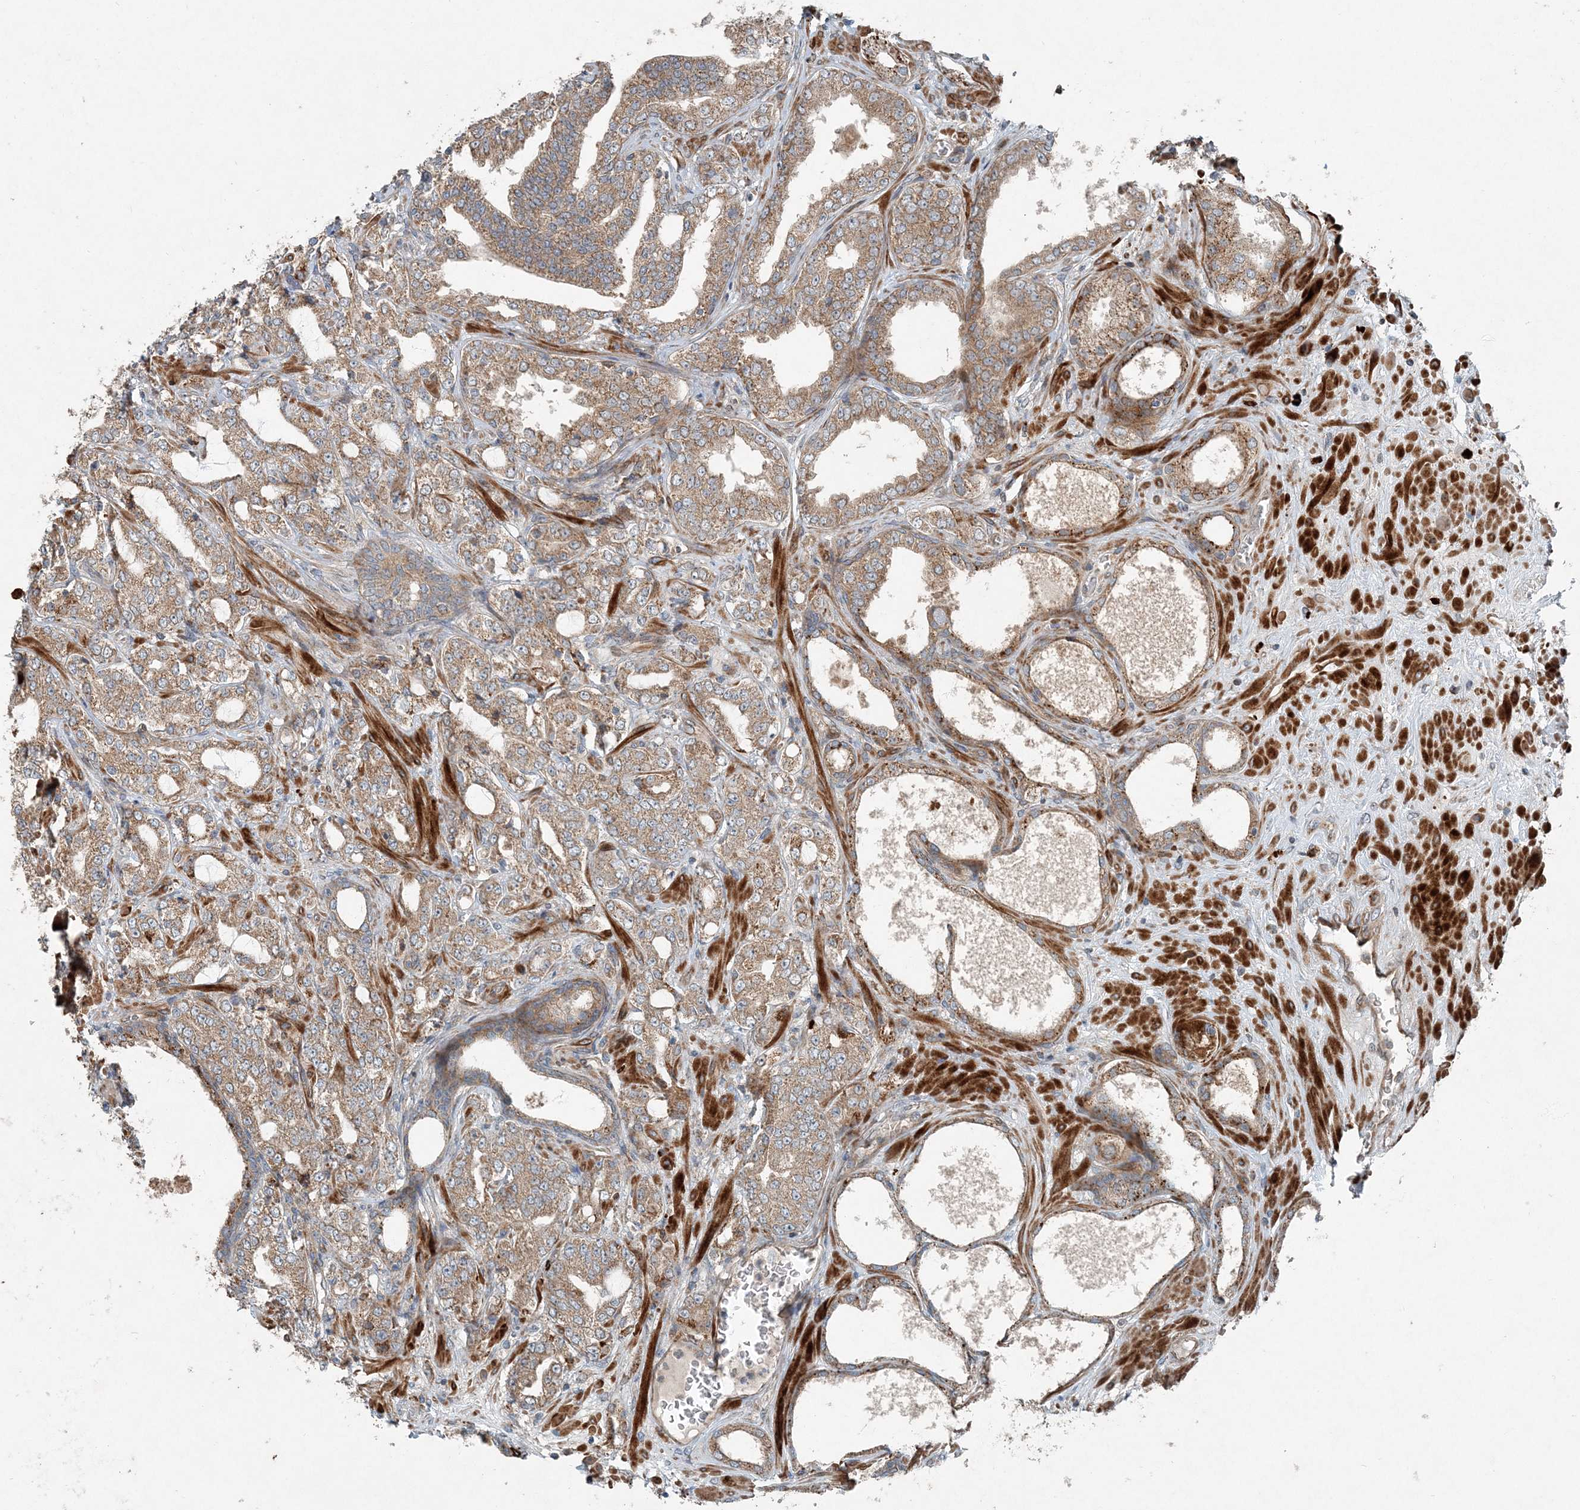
{"staining": {"intensity": "moderate", "quantity": ">75%", "location": "cytoplasmic/membranous"}, "tissue": "prostate cancer", "cell_type": "Tumor cells", "image_type": "cancer", "snomed": [{"axis": "morphology", "description": "Adenocarcinoma, High grade"}, {"axis": "topography", "description": "Prostate"}], "caption": "There is medium levels of moderate cytoplasmic/membranous staining in tumor cells of high-grade adenocarcinoma (prostate), as demonstrated by immunohistochemical staining (brown color).", "gene": "INTU", "patient": {"sex": "male", "age": 64}}